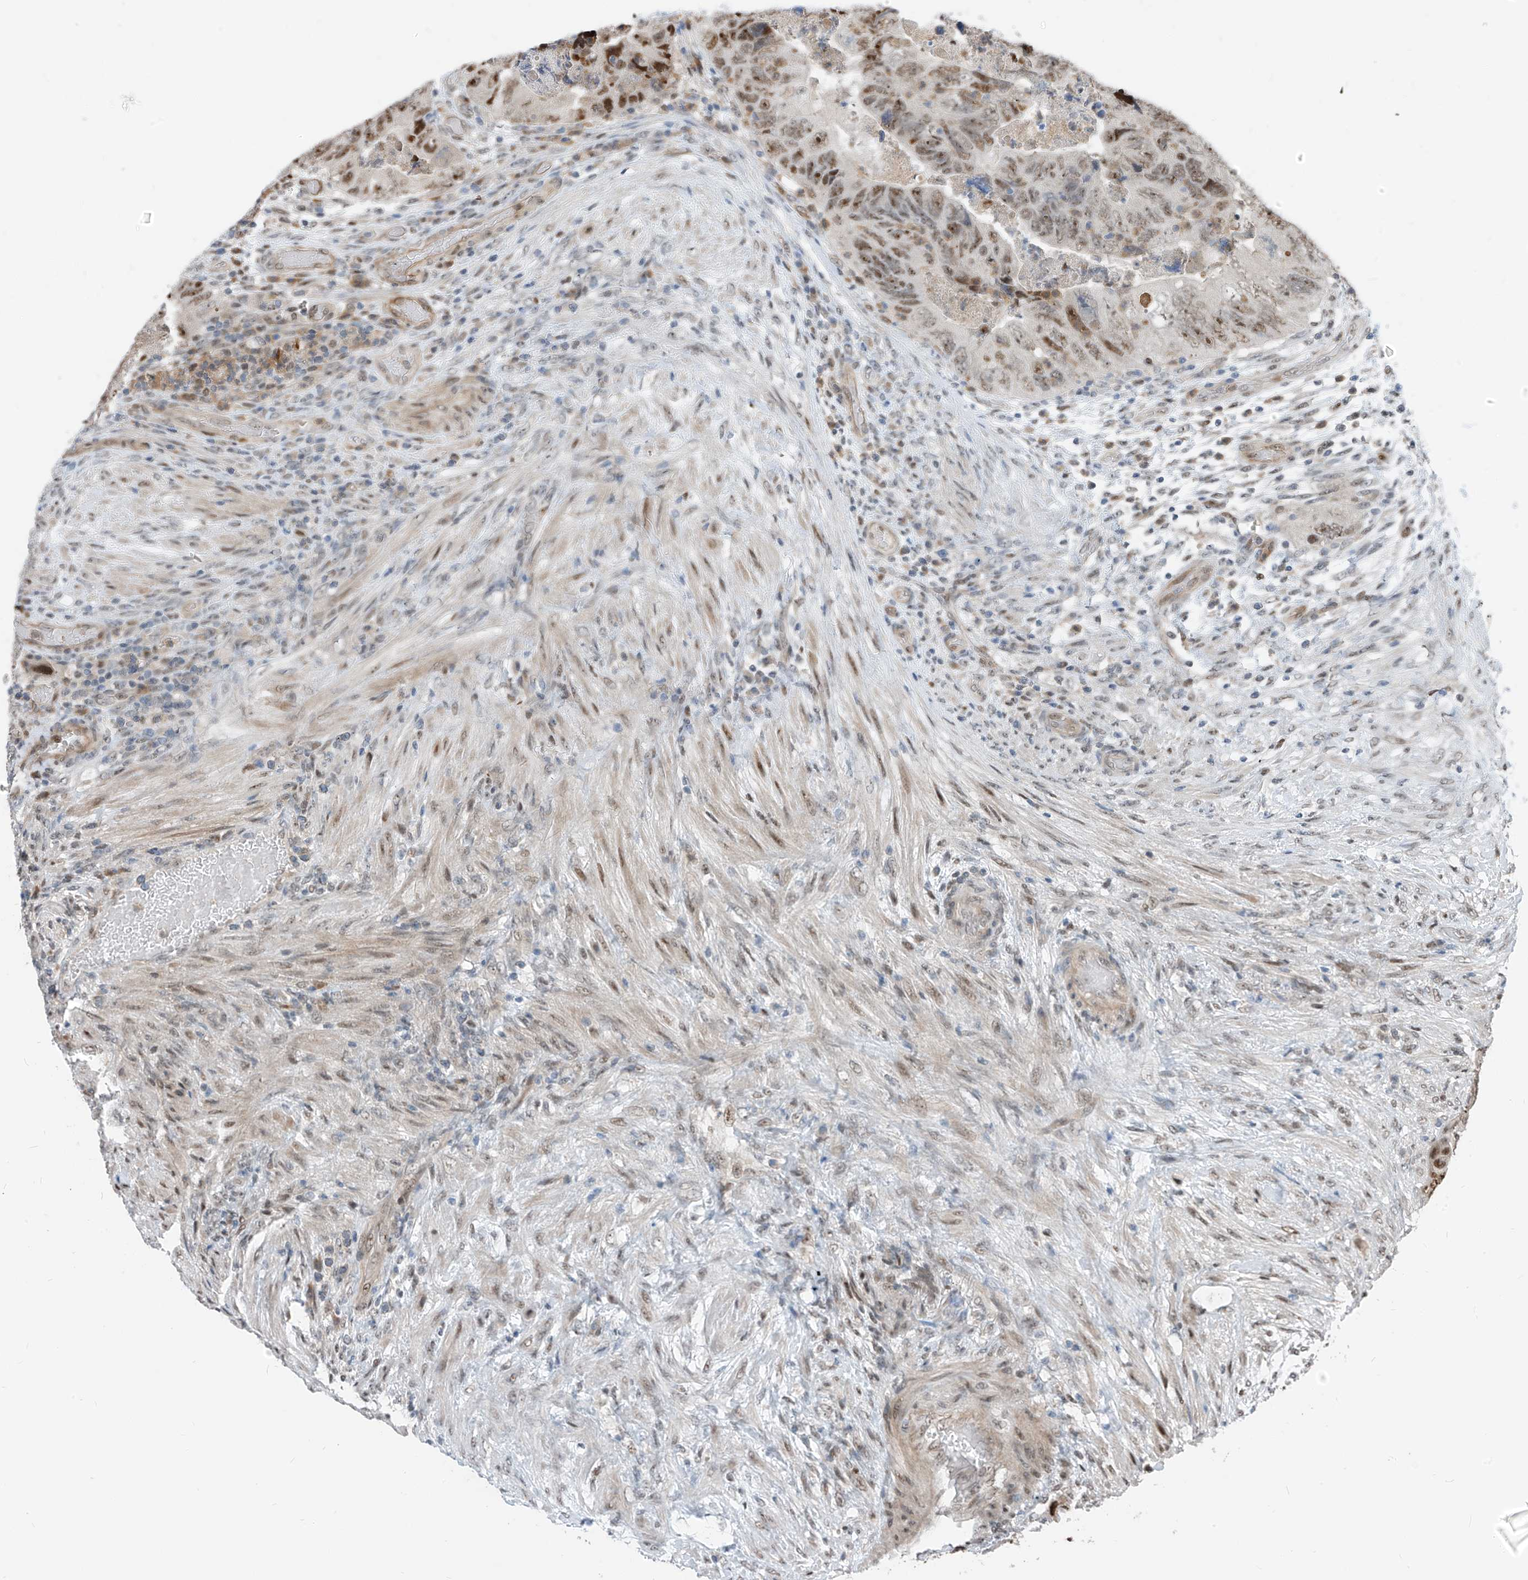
{"staining": {"intensity": "moderate", "quantity": ">75%", "location": "nuclear"}, "tissue": "colorectal cancer", "cell_type": "Tumor cells", "image_type": "cancer", "snomed": [{"axis": "morphology", "description": "Adenocarcinoma, NOS"}, {"axis": "topography", "description": "Rectum"}], "caption": "Immunohistochemistry (IHC) histopathology image of neoplastic tissue: adenocarcinoma (colorectal) stained using immunohistochemistry (IHC) reveals medium levels of moderate protein expression localized specifically in the nuclear of tumor cells, appearing as a nuclear brown color.", "gene": "RBP7", "patient": {"sex": "male", "age": 63}}